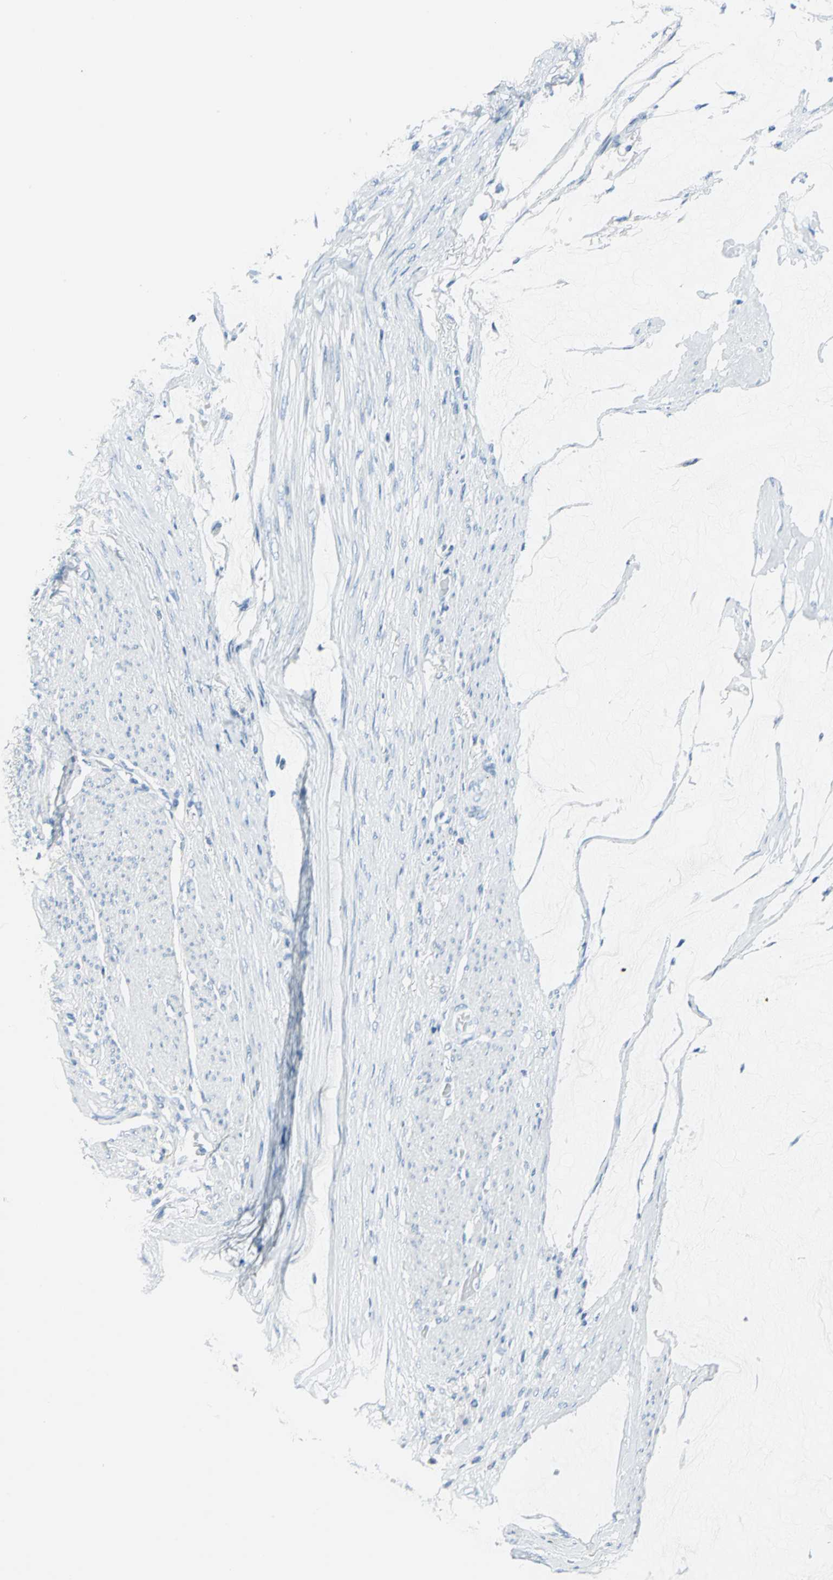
{"staining": {"intensity": "negative", "quantity": "none", "location": "none"}, "tissue": "colorectal cancer", "cell_type": "Tumor cells", "image_type": "cancer", "snomed": [{"axis": "morphology", "description": "Normal tissue, NOS"}, {"axis": "morphology", "description": "Adenocarcinoma, NOS"}, {"axis": "topography", "description": "Rectum"}, {"axis": "topography", "description": "Peripheral nerve tissue"}], "caption": "Colorectal adenocarcinoma was stained to show a protein in brown. There is no significant staining in tumor cells.", "gene": "PKLR", "patient": {"sex": "female", "age": 77}}